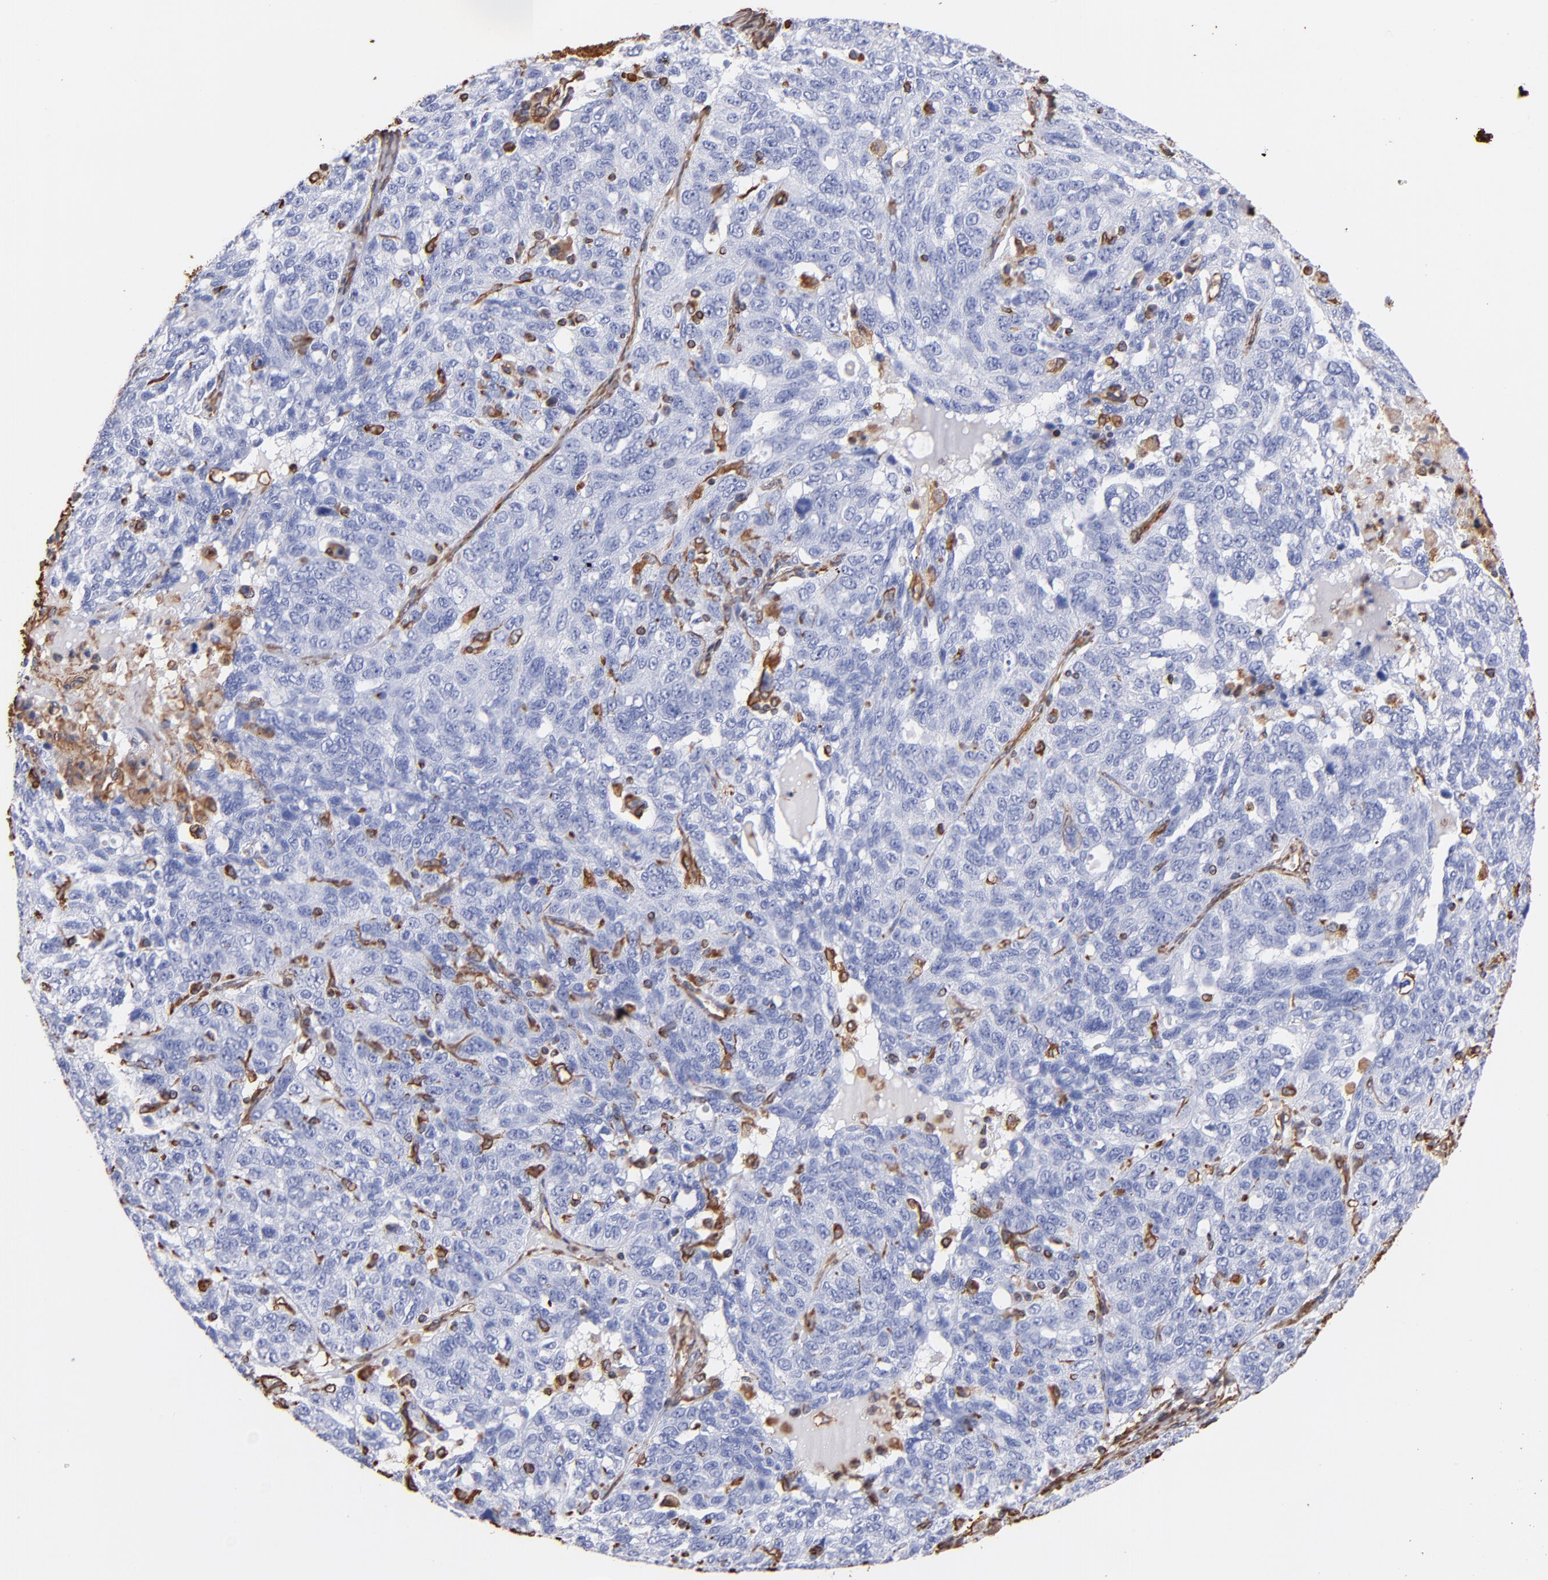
{"staining": {"intensity": "negative", "quantity": "none", "location": "none"}, "tissue": "ovarian cancer", "cell_type": "Tumor cells", "image_type": "cancer", "snomed": [{"axis": "morphology", "description": "Cystadenocarcinoma, serous, NOS"}, {"axis": "topography", "description": "Ovary"}], "caption": "Tumor cells show no significant positivity in serous cystadenocarcinoma (ovarian).", "gene": "VIM", "patient": {"sex": "female", "age": 71}}